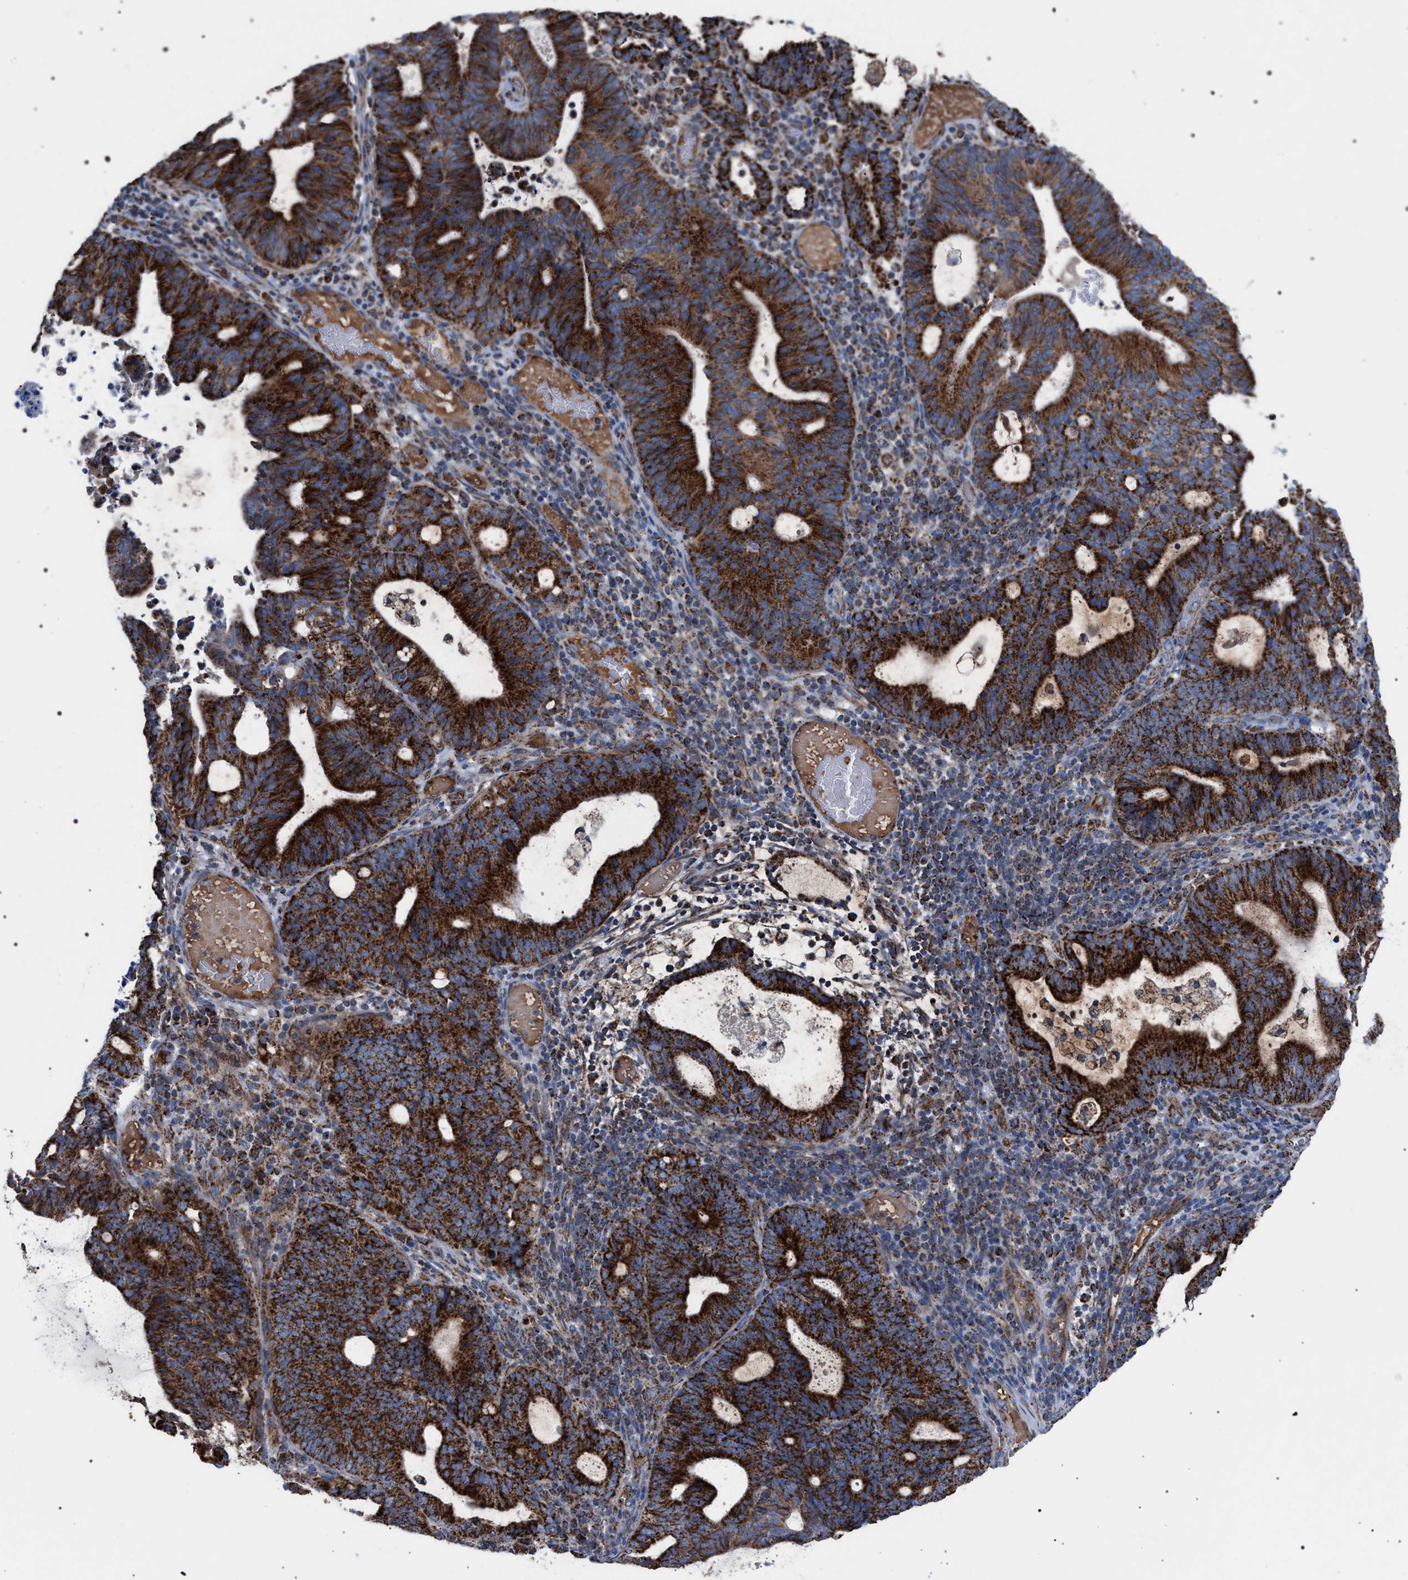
{"staining": {"intensity": "strong", "quantity": ">75%", "location": "cytoplasmic/membranous"}, "tissue": "endometrial cancer", "cell_type": "Tumor cells", "image_type": "cancer", "snomed": [{"axis": "morphology", "description": "Adenocarcinoma, NOS"}, {"axis": "topography", "description": "Uterus"}], "caption": "There is high levels of strong cytoplasmic/membranous positivity in tumor cells of endometrial adenocarcinoma, as demonstrated by immunohistochemical staining (brown color).", "gene": "VPS13A", "patient": {"sex": "female", "age": 83}}